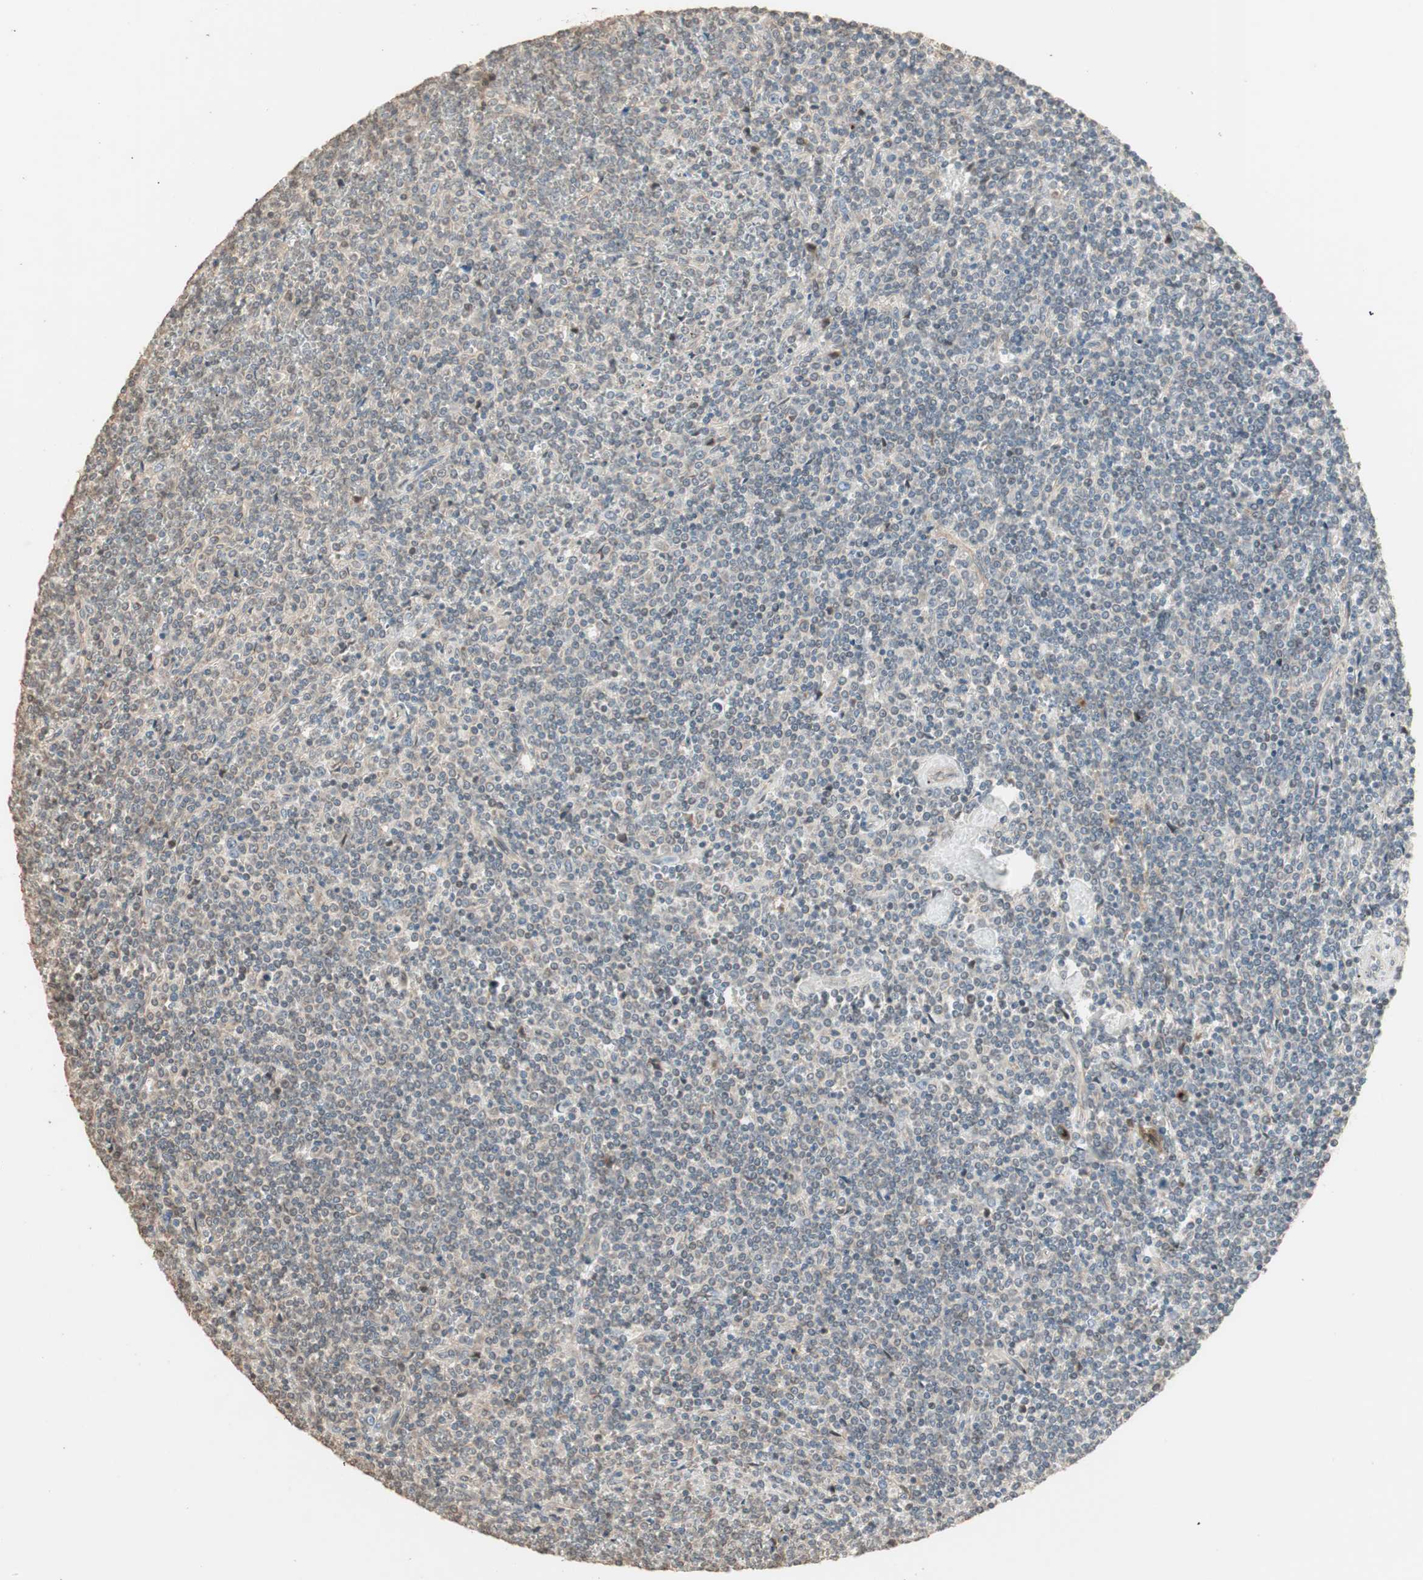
{"staining": {"intensity": "weak", "quantity": "25%-75%", "location": "cytoplasmic/membranous"}, "tissue": "lymphoma", "cell_type": "Tumor cells", "image_type": "cancer", "snomed": [{"axis": "morphology", "description": "Malignant lymphoma, non-Hodgkin's type, Low grade"}, {"axis": "topography", "description": "Spleen"}], "caption": "A brown stain highlights weak cytoplasmic/membranous expression of a protein in human malignant lymphoma, non-Hodgkin's type (low-grade) tumor cells.", "gene": "RARRES1", "patient": {"sex": "female", "age": 19}}